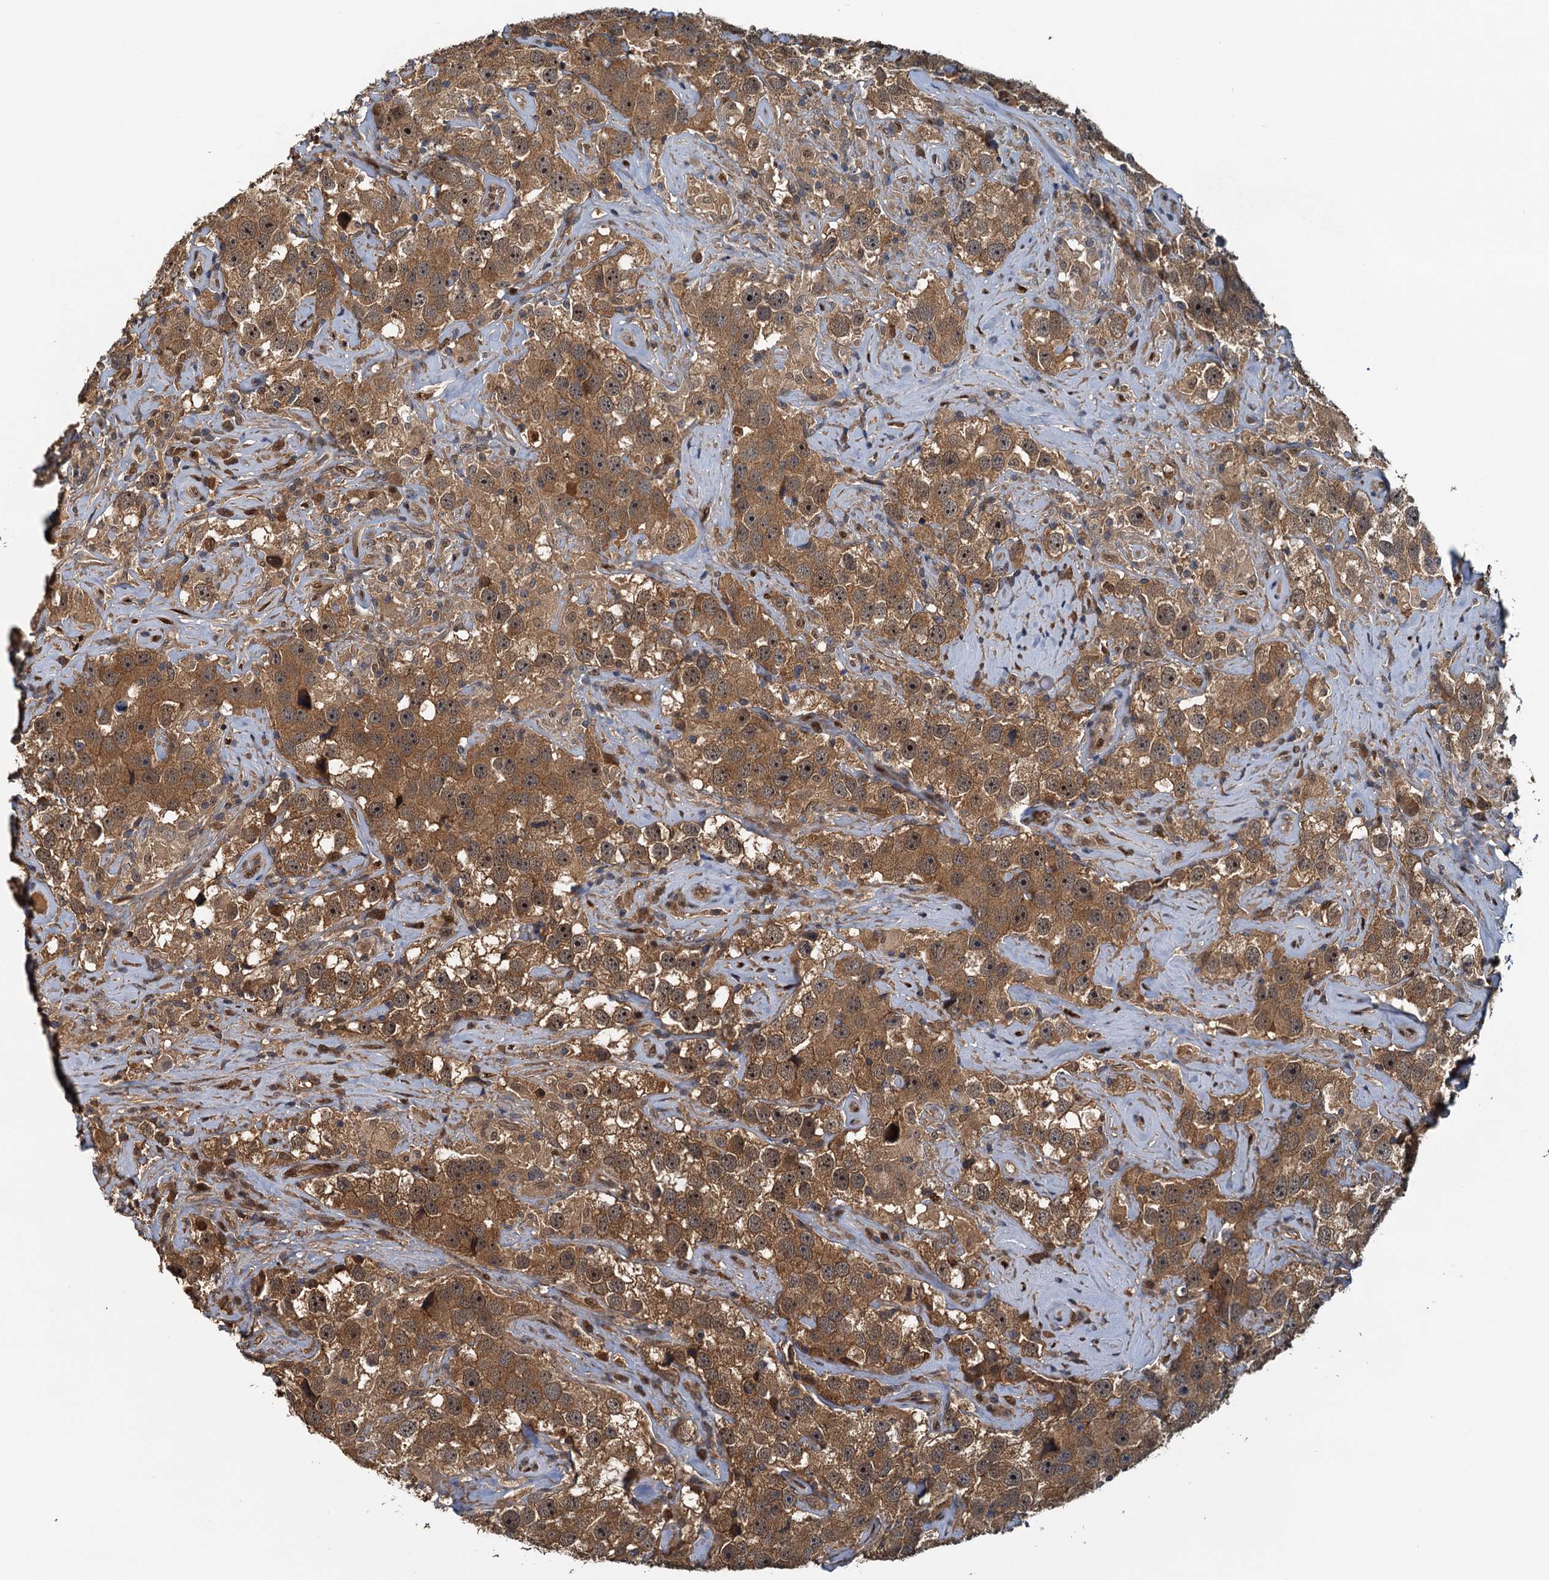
{"staining": {"intensity": "moderate", "quantity": ">75%", "location": "cytoplasmic/membranous,nuclear"}, "tissue": "testis cancer", "cell_type": "Tumor cells", "image_type": "cancer", "snomed": [{"axis": "morphology", "description": "Seminoma, NOS"}, {"axis": "topography", "description": "Testis"}], "caption": "Testis cancer stained with DAB immunohistochemistry (IHC) reveals medium levels of moderate cytoplasmic/membranous and nuclear expression in about >75% of tumor cells.", "gene": "UBL7", "patient": {"sex": "male", "age": 49}}